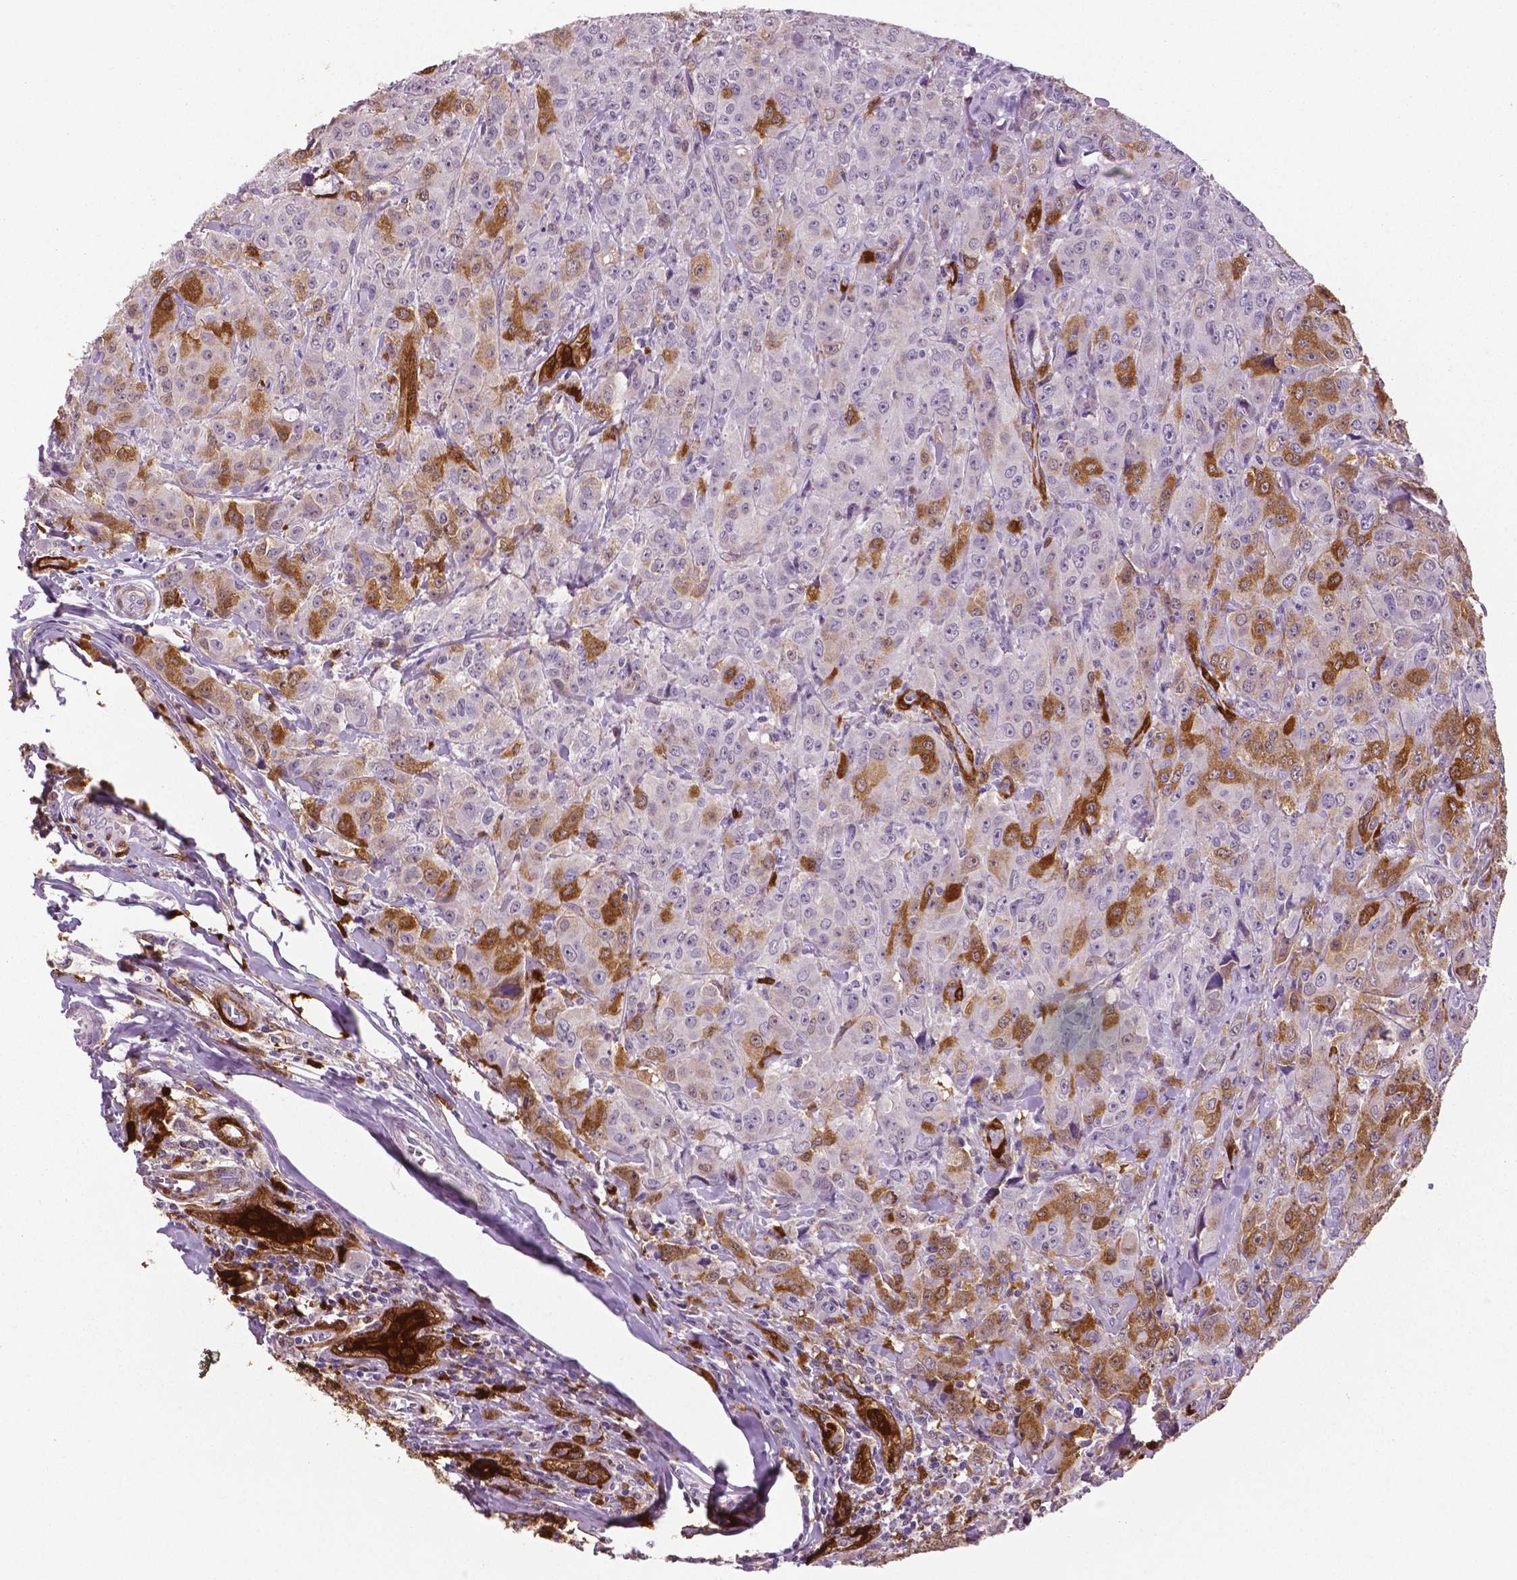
{"staining": {"intensity": "moderate", "quantity": "<25%", "location": "cytoplasmic/membranous"}, "tissue": "breast cancer", "cell_type": "Tumor cells", "image_type": "cancer", "snomed": [{"axis": "morphology", "description": "Duct carcinoma"}, {"axis": "topography", "description": "Breast"}], "caption": "An immunohistochemistry image of tumor tissue is shown. Protein staining in brown shows moderate cytoplasmic/membranous positivity in breast cancer within tumor cells. The staining is performed using DAB (3,3'-diaminobenzidine) brown chromogen to label protein expression. The nuclei are counter-stained blue using hematoxylin.", "gene": "PHGDH", "patient": {"sex": "female", "age": 43}}